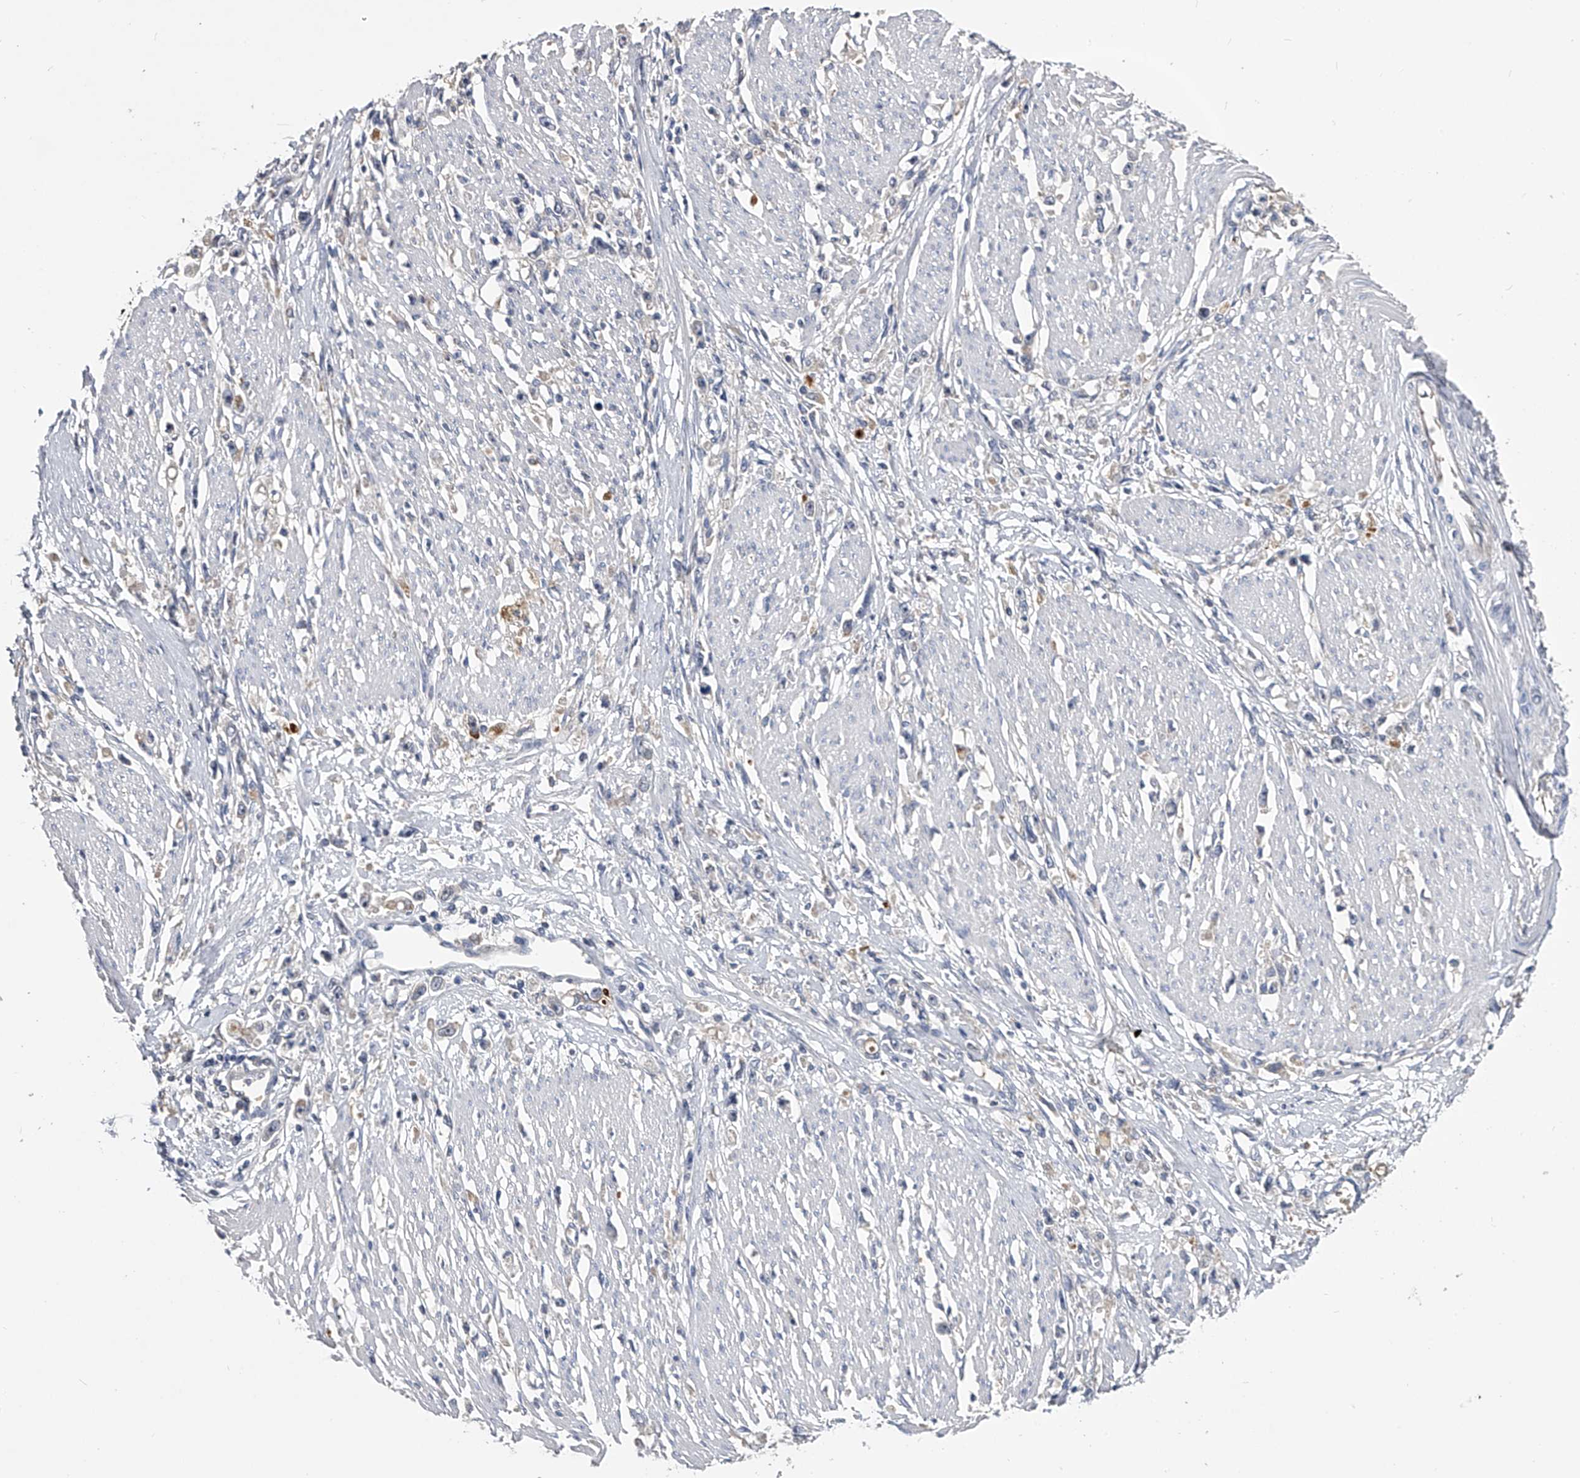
{"staining": {"intensity": "negative", "quantity": "none", "location": "none"}, "tissue": "stomach cancer", "cell_type": "Tumor cells", "image_type": "cancer", "snomed": [{"axis": "morphology", "description": "Adenocarcinoma, NOS"}, {"axis": "topography", "description": "Stomach"}], "caption": "A histopathology image of stomach adenocarcinoma stained for a protein reveals no brown staining in tumor cells. (Brightfield microscopy of DAB (3,3'-diaminobenzidine) IHC at high magnification).", "gene": "MDN1", "patient": {"sex": "female", "age": 59}}